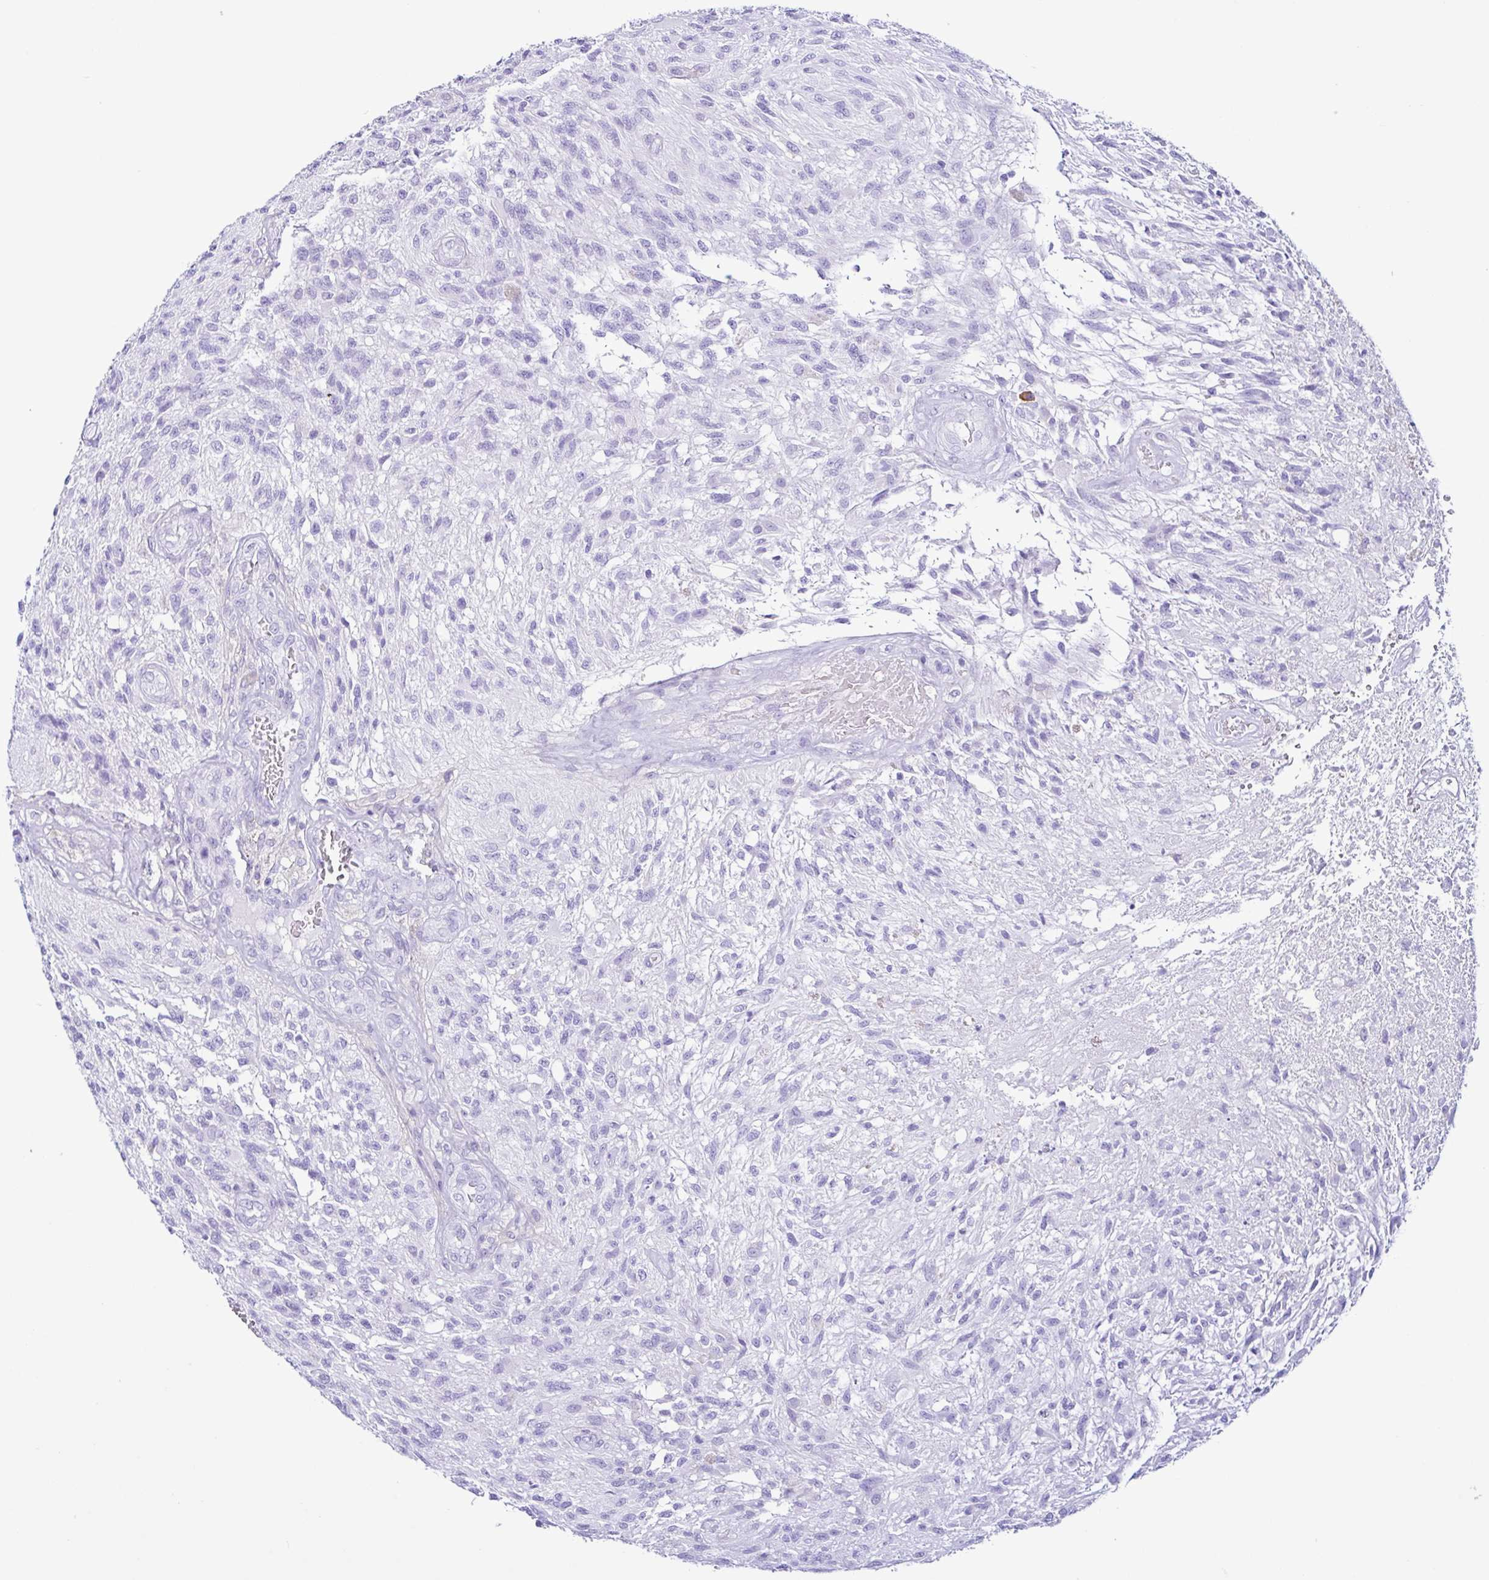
{"staining": {"intensity": "negative", "quantity": "none", "location": "none"}, "tissue": "glioma", "cell_type": "Tumor cells", "image_type": "cancer", "snomed": [{"axis": "morphology", "description": "Glioma, malignant, High grade"}, {"axis": "topography", "description": "Brain"}], "caption": "IHC micrograph of high-grade glioma (malignant) stained for a protein (brown), which demonstrates no staining in tumor cells.", "gene": "PIGF", "patient": {"sex": "male", "age": 56}}